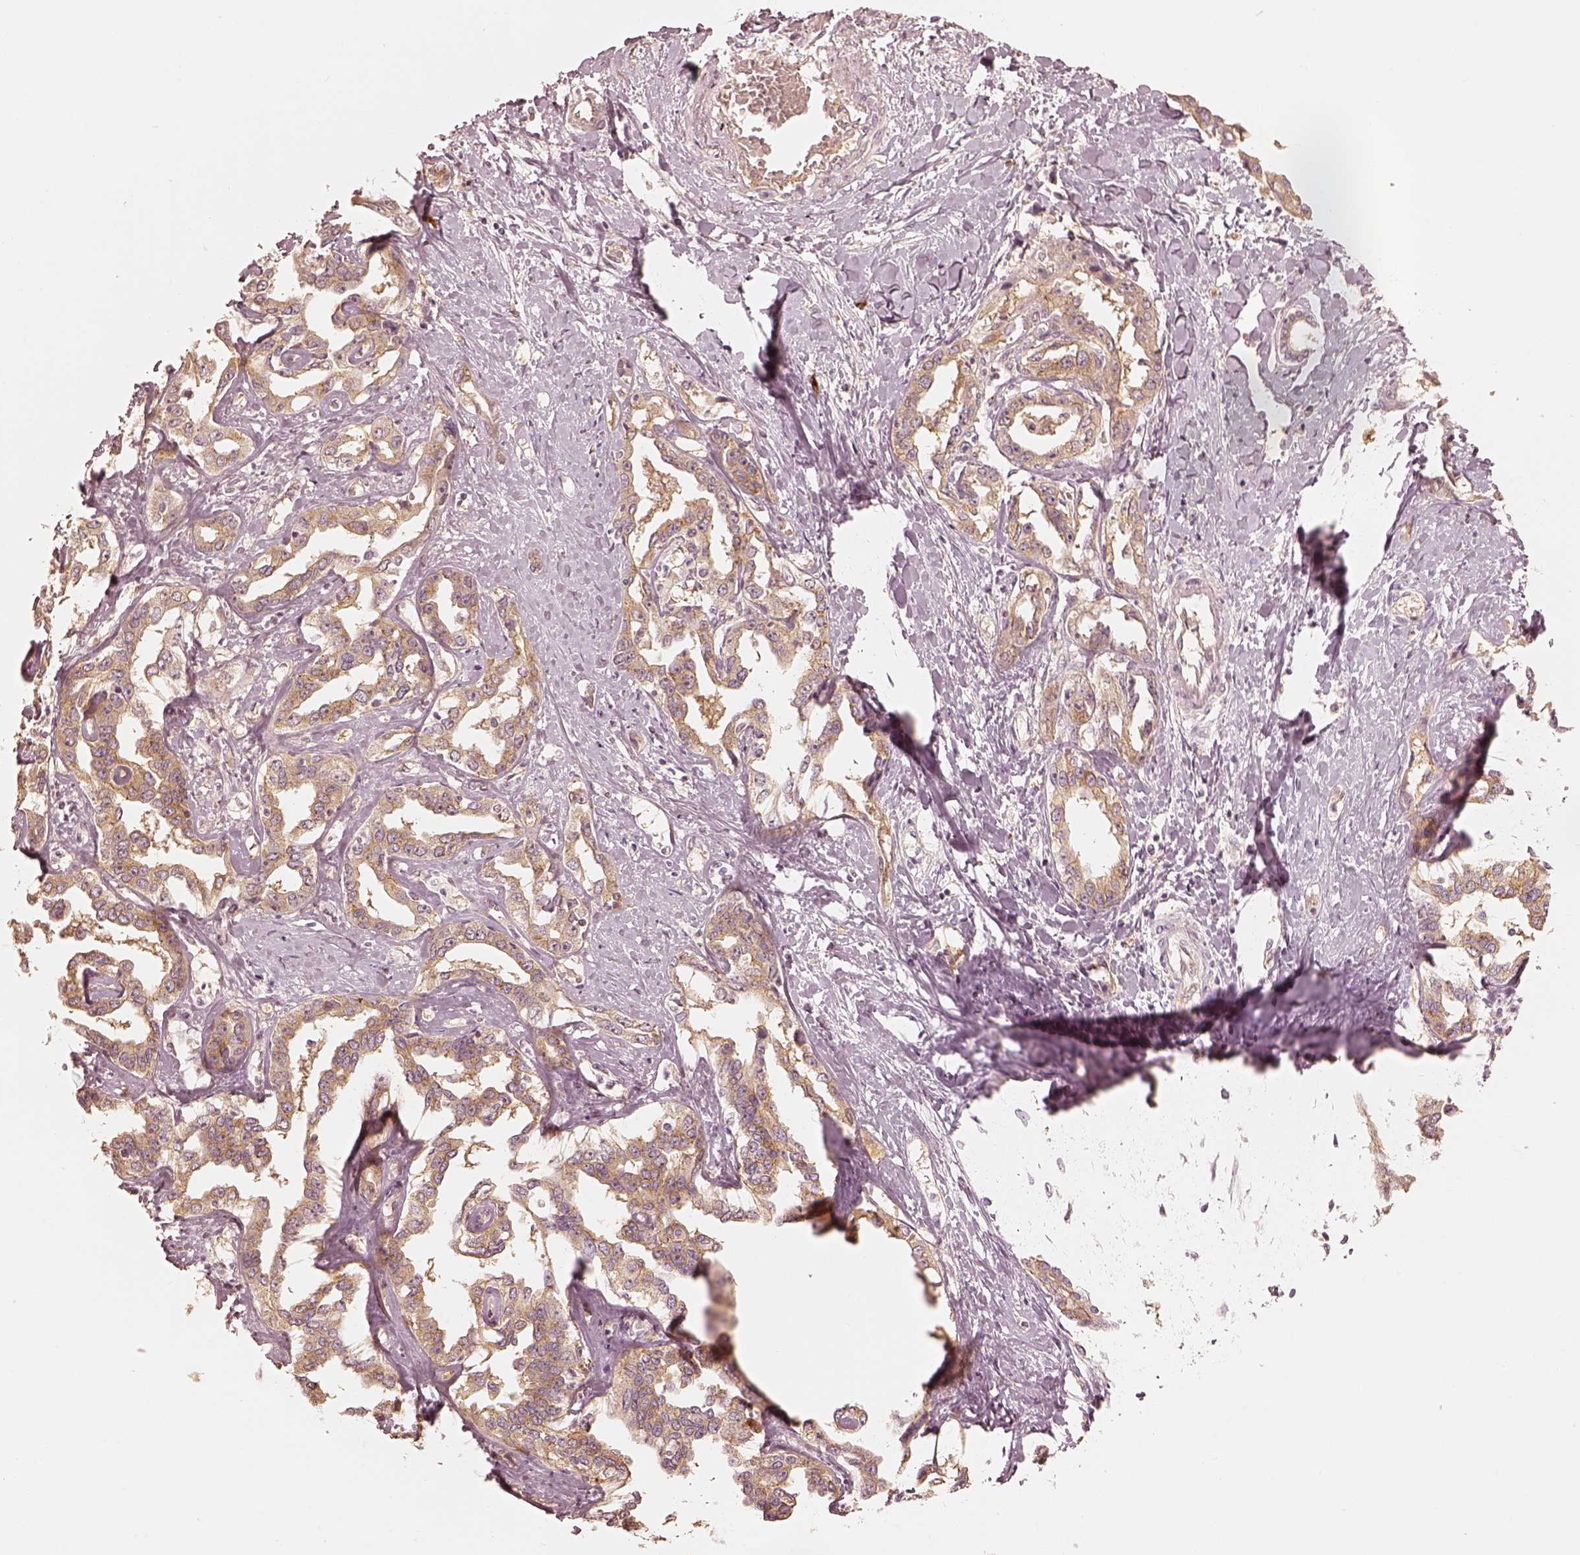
{"staining": {"intensity": "weak", "quantity": ">75%", "location": "cytoplasmic/membranous"}, "tissue": "liver cancer", "cell_type": "Tumor cells", "image_type": "cancer", "snomed": [{"axis": "morphology", "description": "Cholangiocarcinoma"}, {"axis": "topography", "description": "Liver"}], "caption": "Liver cholangiocarcinoma stained with immunohistochemistry shows weak cytoplasmic/membranous expression in about >75% of tumor cells.", "gene": "GORASP2", "patient": {"sex": "male", "age": 59}}